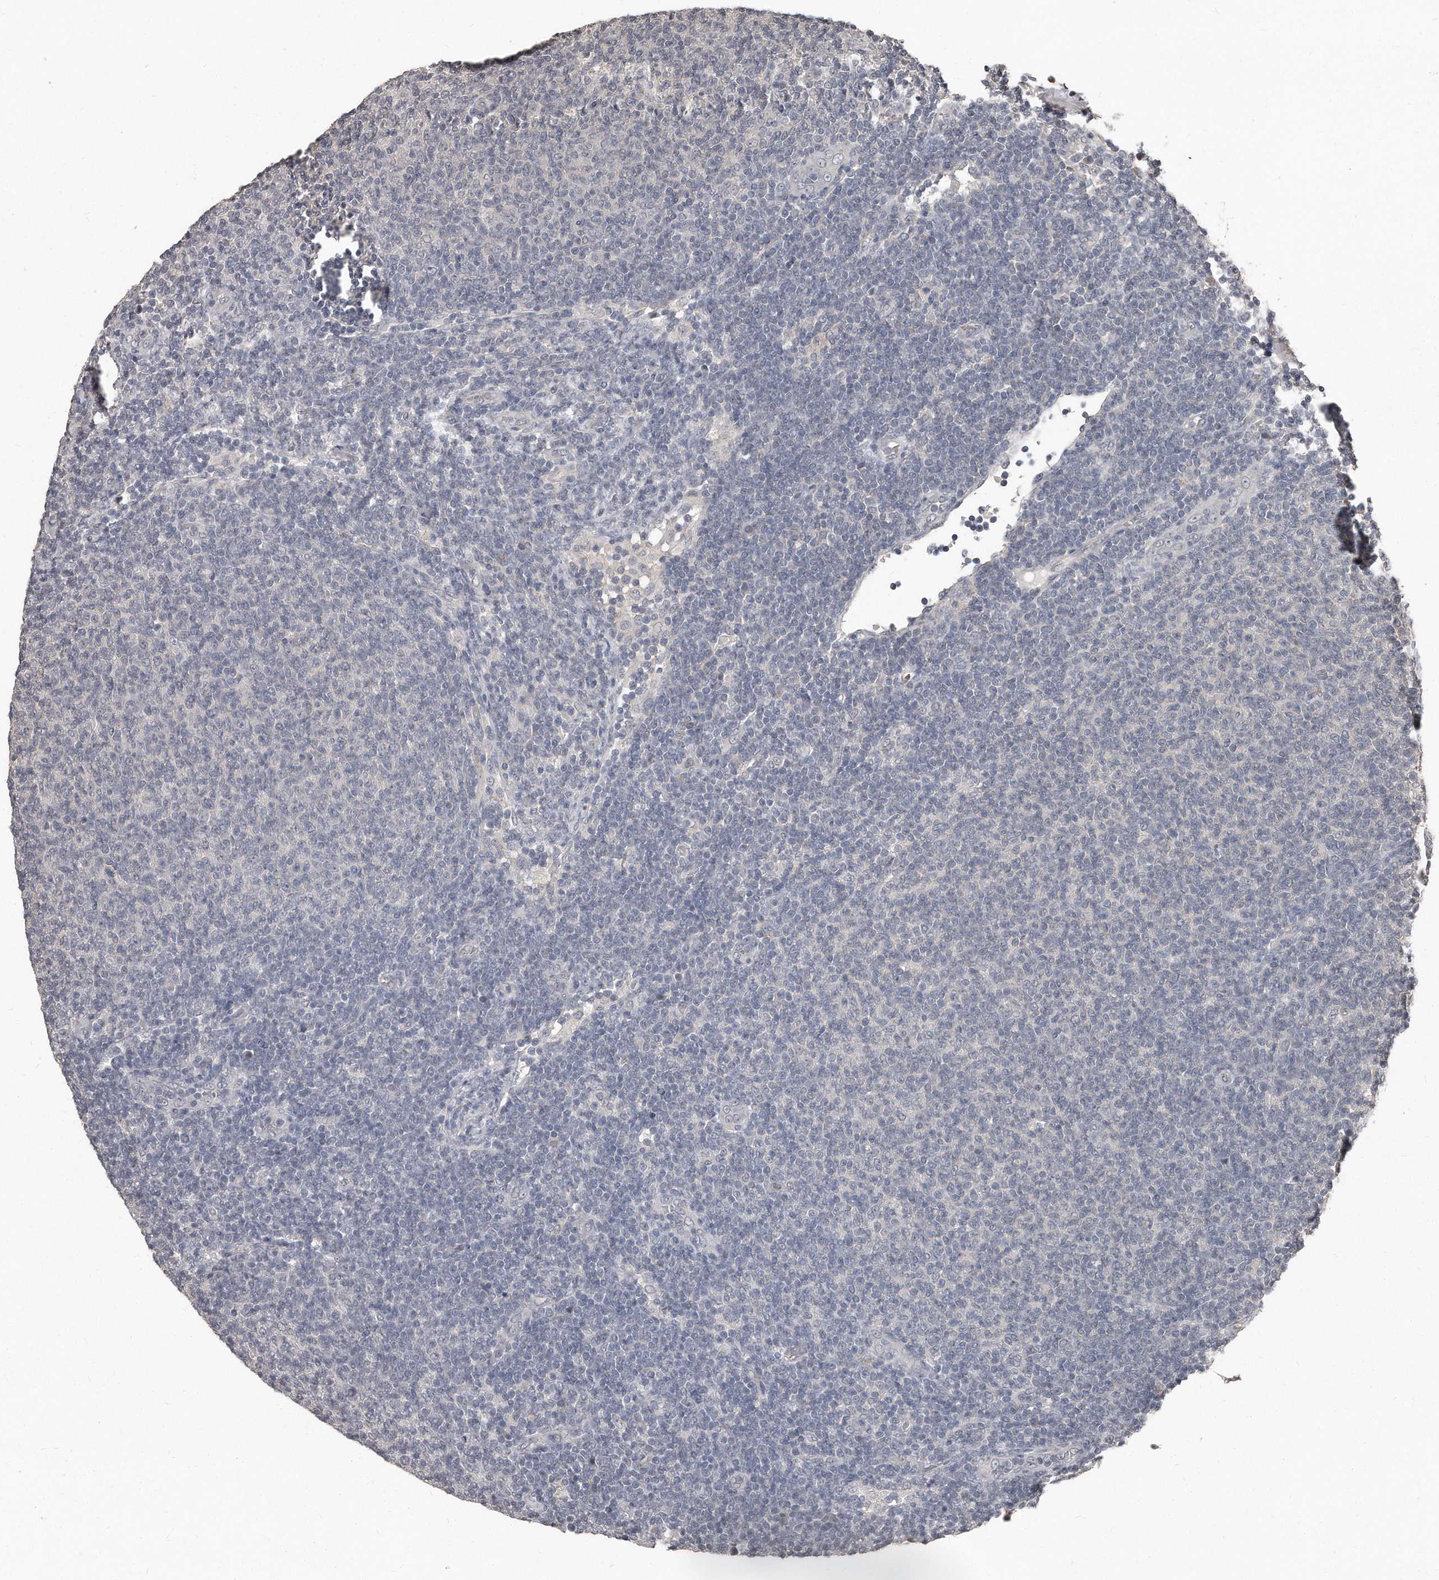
{"staining": {"intensity": "negative", "quantity": "none", "location": "none"}, "tissue": "lymphoma", "cell_type": "Tumor cells", "image_type": "cancer", "snomed": [{"axis": "morphology", "description": "Malignant lymphoma, non-Hodgkin's type, Low grade"}, {"axis": "topography", "description": "Lymph node"}], "caption": "There is no significant positivity in tumor cells of malignant lymphoma, non-Hodgkin's type (low-grade).", "gene": "GRB10", "patient": {"sex": "male", "age": 66}}